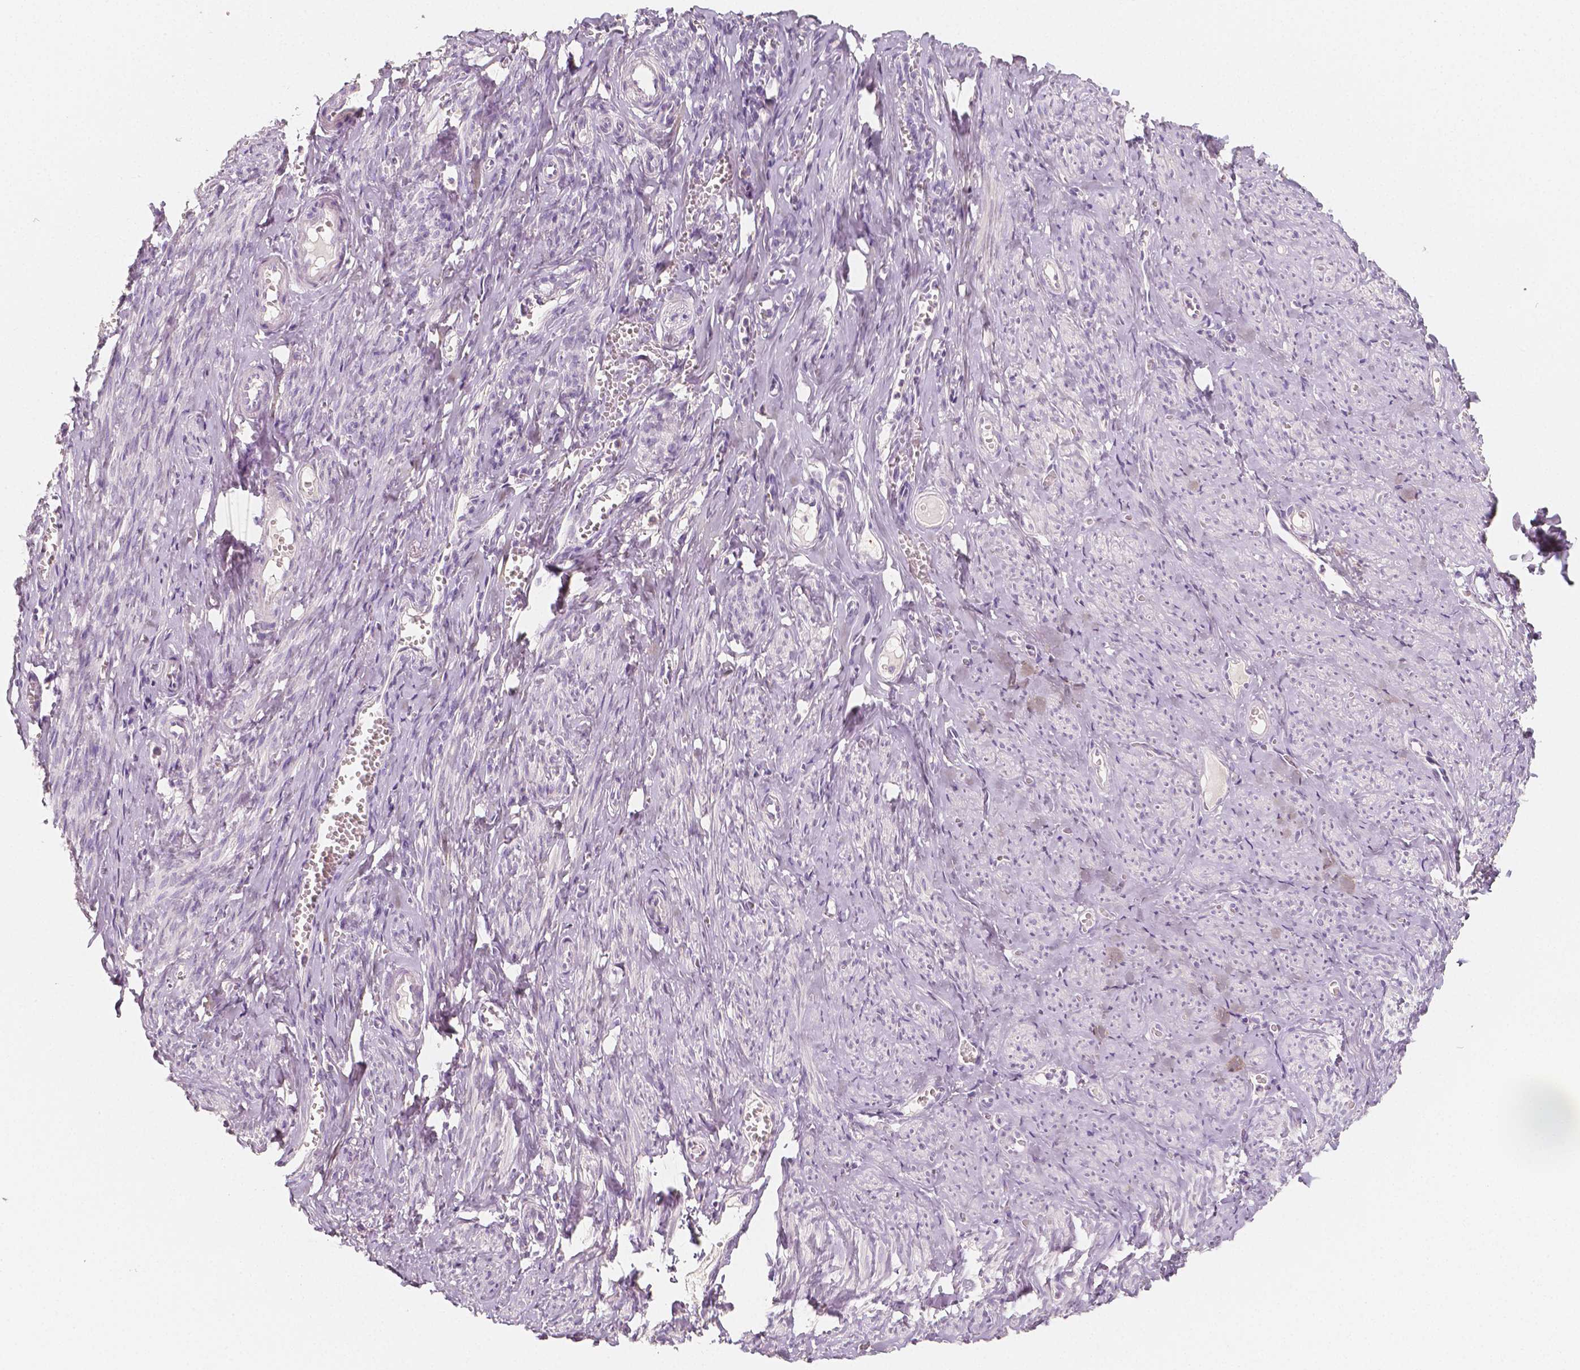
{"staining": {"intensity": "negative", "quantity": "none", "location": "none"}, "tissue": "smooth muscle", "cell_type": "Smooth muscle cells", "image_type": "normal", "snomed": [{"axis": "morphology", "description": "Normal tissue, NOS"}, {"axis": "topography", "description": "Smooth muscle"}], "caption": "Smooth muscle cells show no significant positivity in unremarkable smooth muscle. The staining was performed using DAB (3,3'-diaminobenzidine) to visualize the protein expression in brown, while the nuclei were stained in blue with hematoxylin (Magnification: 20x).", "gene": "NECAB2", "patient": {"sex": "female", "age": 65}}